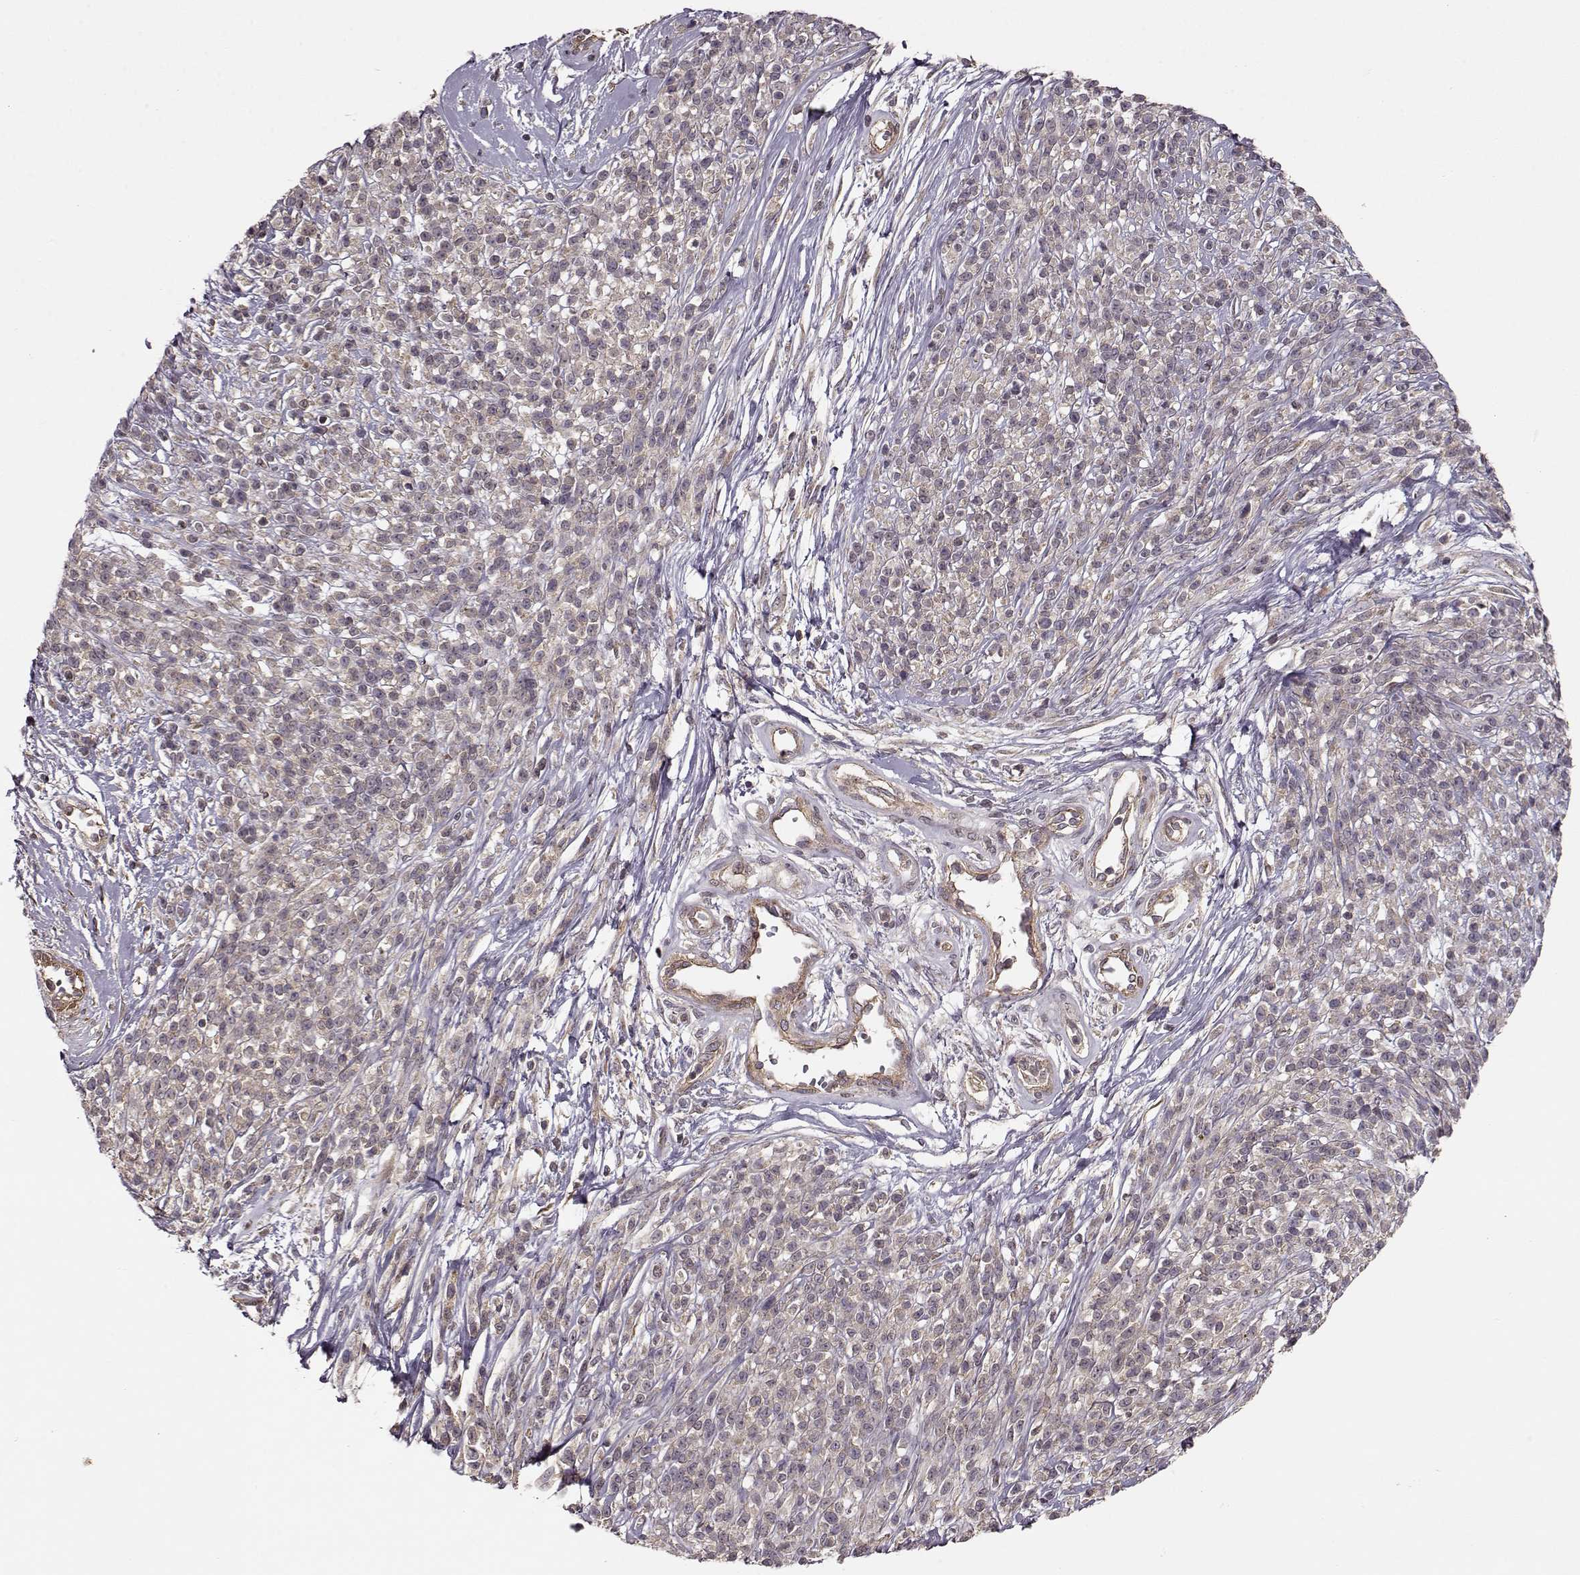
{"staining": {"intensity": "weak", "quantity": "<25%", "location": "cytoplasmic/membranous"}, "tissue": "melanoma", "cell_type": "Tumor cells", "image_type": "cancer", "snomed": [{"axis": "morphology", "description": "Malignant melanoma, NOS"}, {"axis": "topography", "description": "Skin"}, {"axis": "topography", "description": "Skin of trunk"}], "caption": "This is a image of immunohistochemistry (IHC) staining of malignant melanoma, which shows no staining in tumor cells. The staining was performed using DAB (3,3'-diaminobenzidine) to visualize the protein expression in brown, while the nuclei were stained in blue with hematoxylin (Magnification: 20x).", "gene": "SLAIN2", "patient": {"sex": "male", "age": 74}}